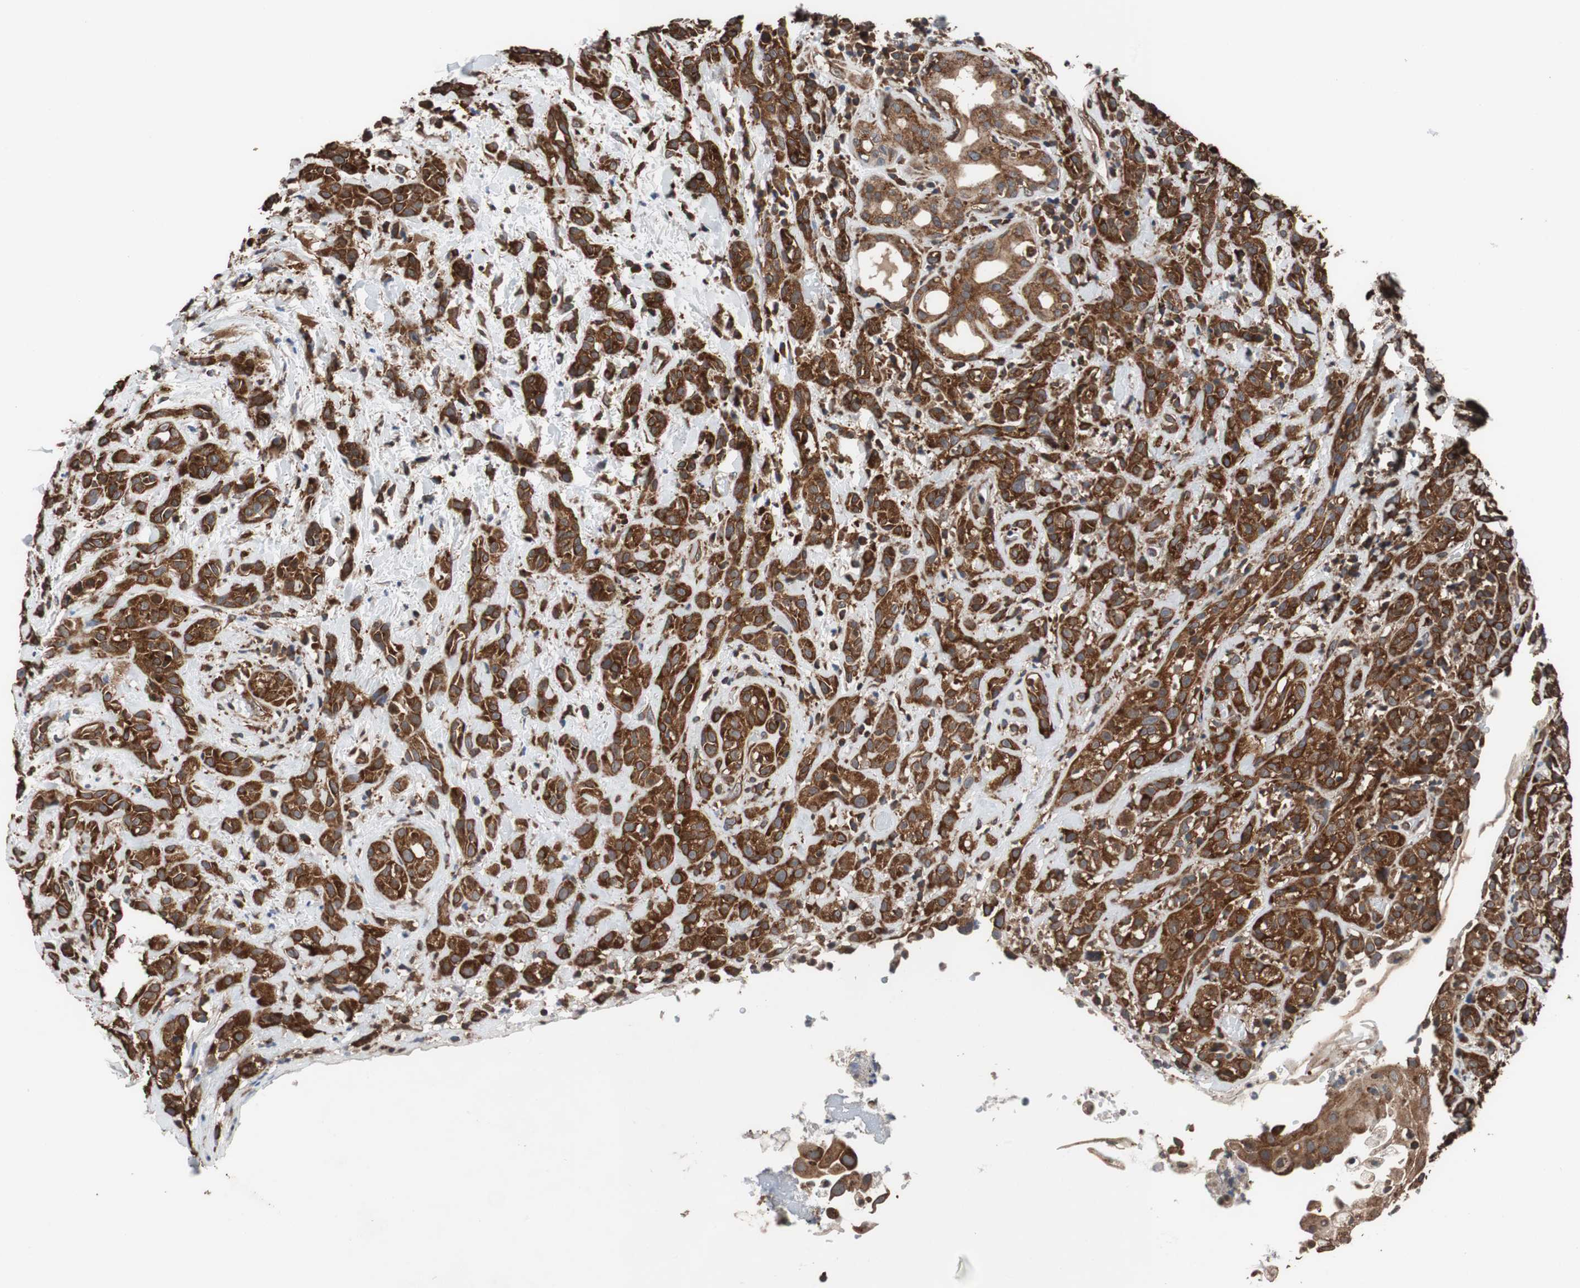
{"staining": {"intensity": "strong", "quantity": ">75%", "location": "cytoplasmic/membranous"}, "tissue": "head and neck cancer", "cell_type": "Tumor cells", "image_type": "cancer", "snomed": [{"axis": "morphology", "description": "Squamous cell carcinoma, NOS"}, {"axis": "topography", "description": "Head-Neck"}], "caption": "Immunohistochemistry (DAB) staining of human head and neck cancer demonstrates strong cytoplasmic/membranous protein positivity in about >75% of tumor cells.", "gene": "USP10", "patient": {"sex": "male", "age": 62}}